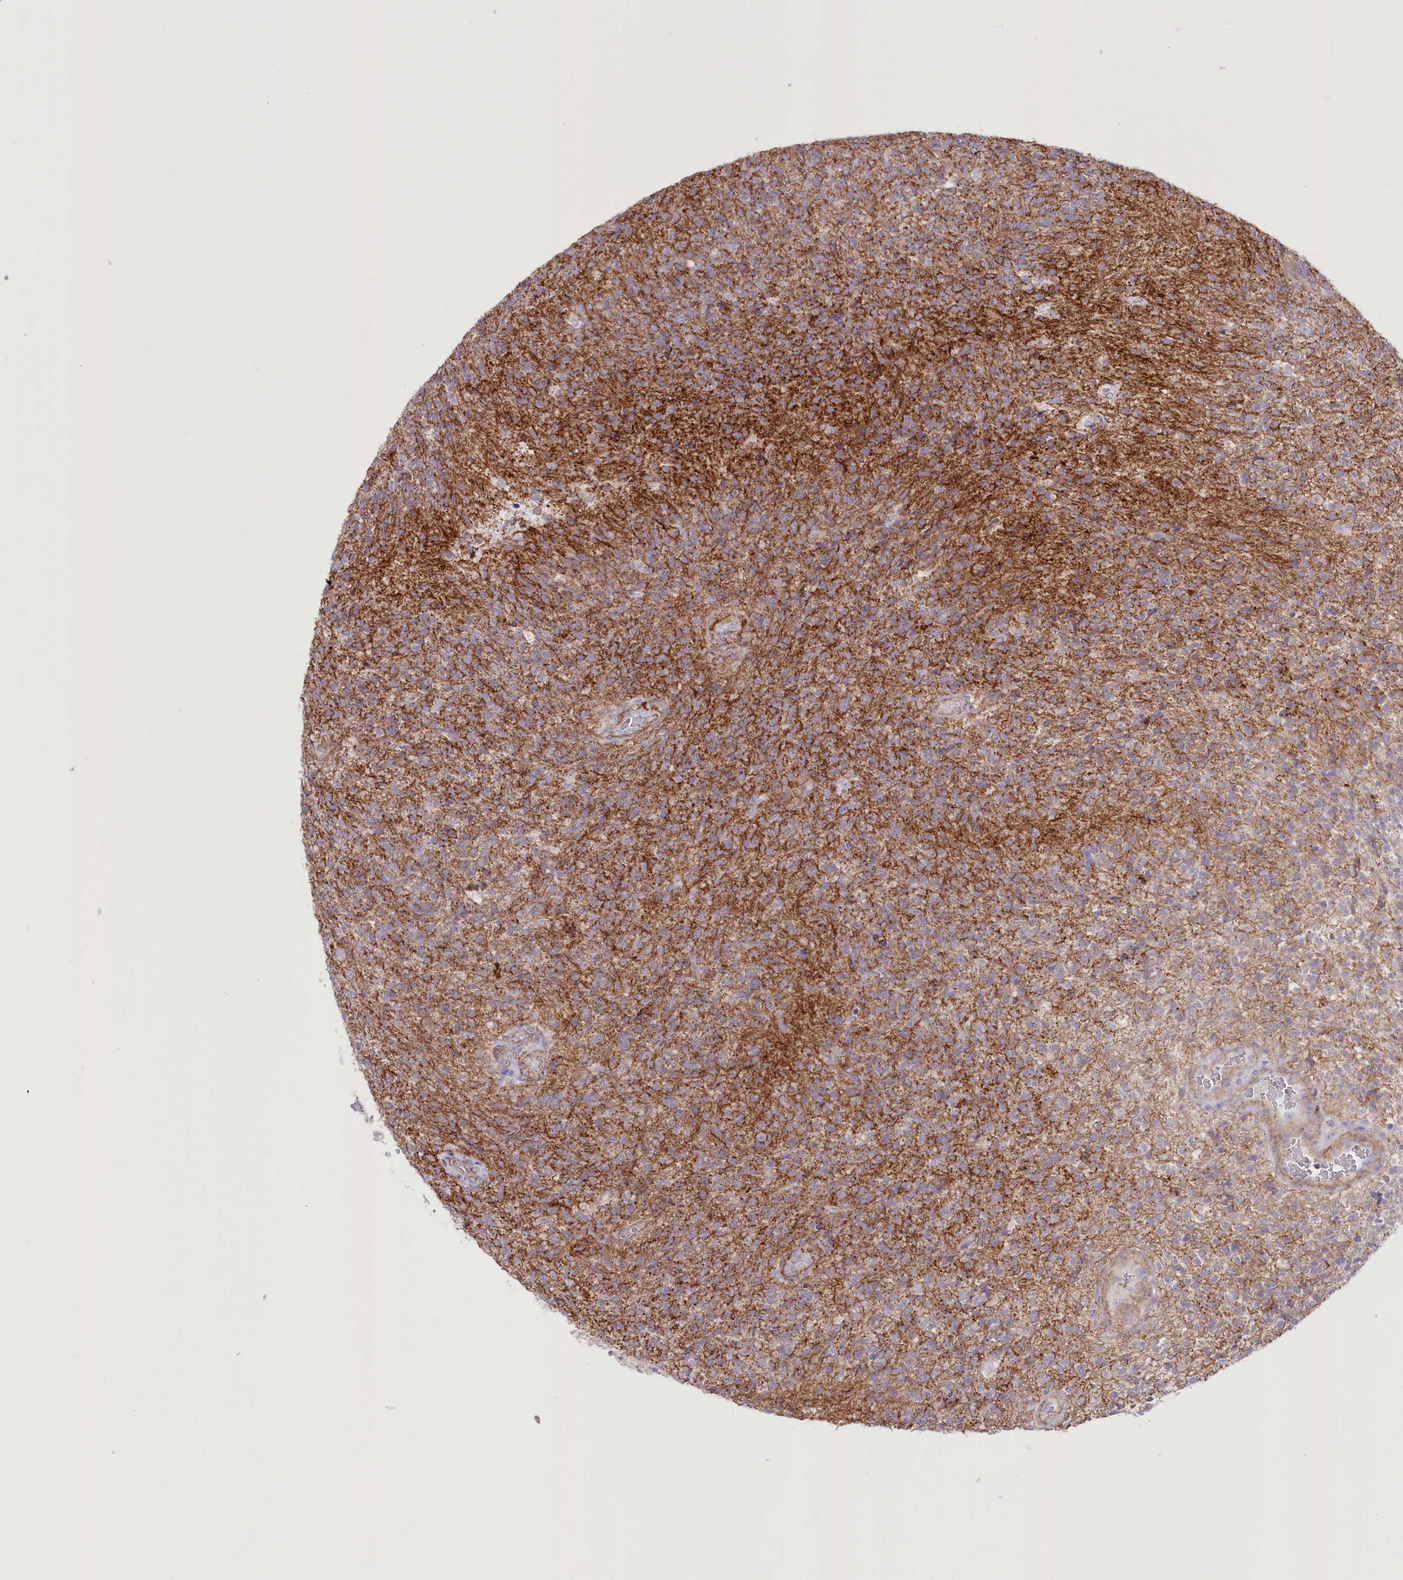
{"staining": {"intensity": "moderate", "quantity": ">75%", "location": "cytoplasmic/membranous"}, "tissue": "glioma", "cell_type": "Tumor cells", "image_type": "cancer", "snomed": [{"axis": "morphology", "description": "Glioma, malignant, High grade"}, {"axis": "topography", "description": "Brain"}], "caption": "The photomicrograph displays immunohistochemical staining of malignant glioma (high-grade). There is moderate cytoplasmic/membranous positivity is present in about >75% of tumor cells. The staining is performed using DAB (3,3'-diaminobenzidine) brown chromogen to label protein expression. The nuclei are counter-stained blue using hematoxylin.", "gene": "FAM216A", "patient": {"sex": "male", "age": 56}}